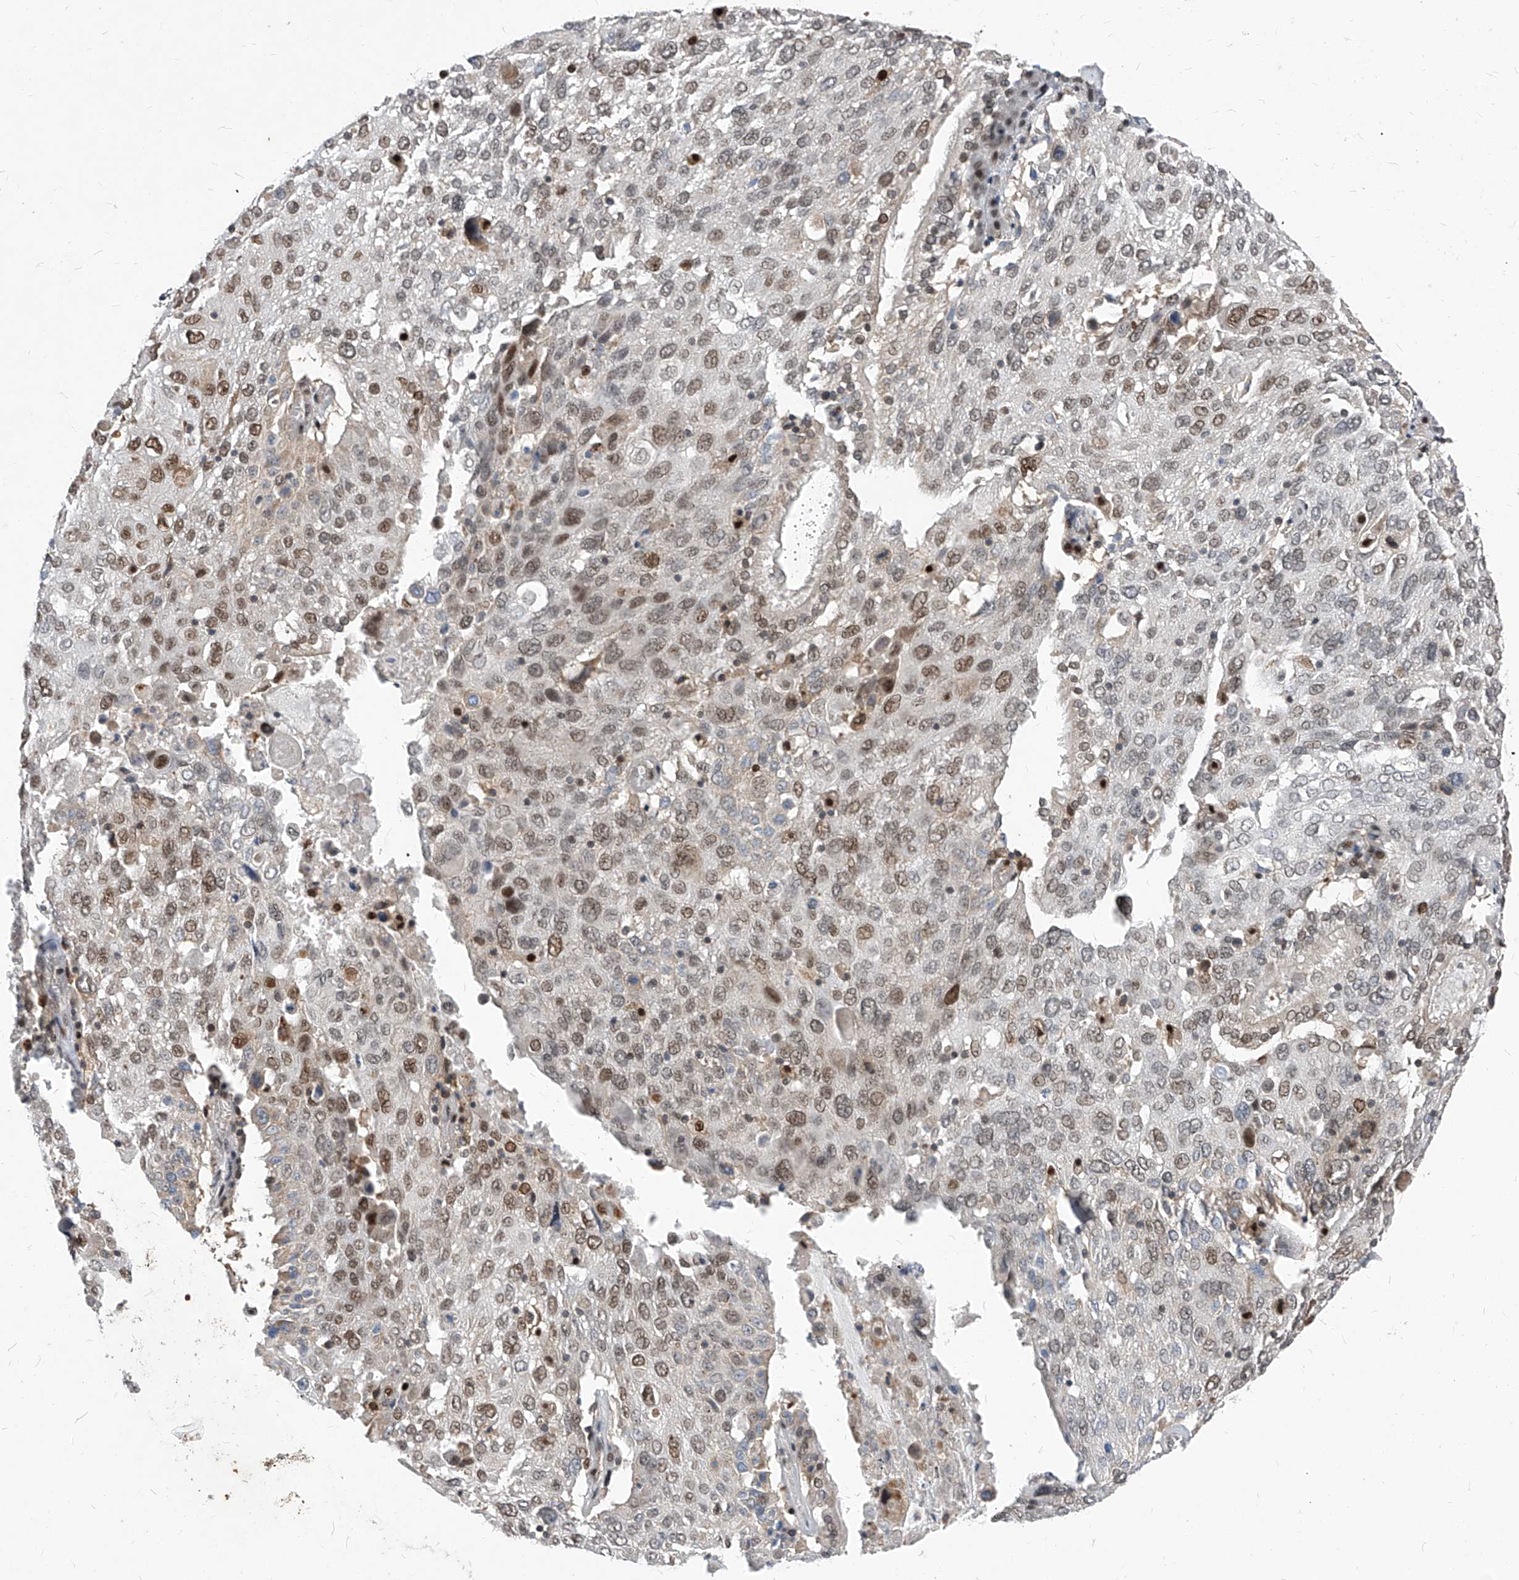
{"staining": {"intensity": "moderate", "quantity": "25%-75%", "location": "nuclear"}, "tissue": "lung cancer", "cell_type": "Tumor cells", "image_type": "cancer", "snomed": [{"axis": "morphology", "description": "Squamous cell carcinoma, NOS"}, {"axis": "topography", "description": "Lung"}], "caption": "This photomicrograph demonstrates lung squamous cell carcinoma stained with IHC to label a protein in brown. The nuclear of tumor cells show moderate positivity for the protein. Nuclei are counter-stained blue.", "gene": "KPNB1", "patient": {"sex": "male", "age": 65}}